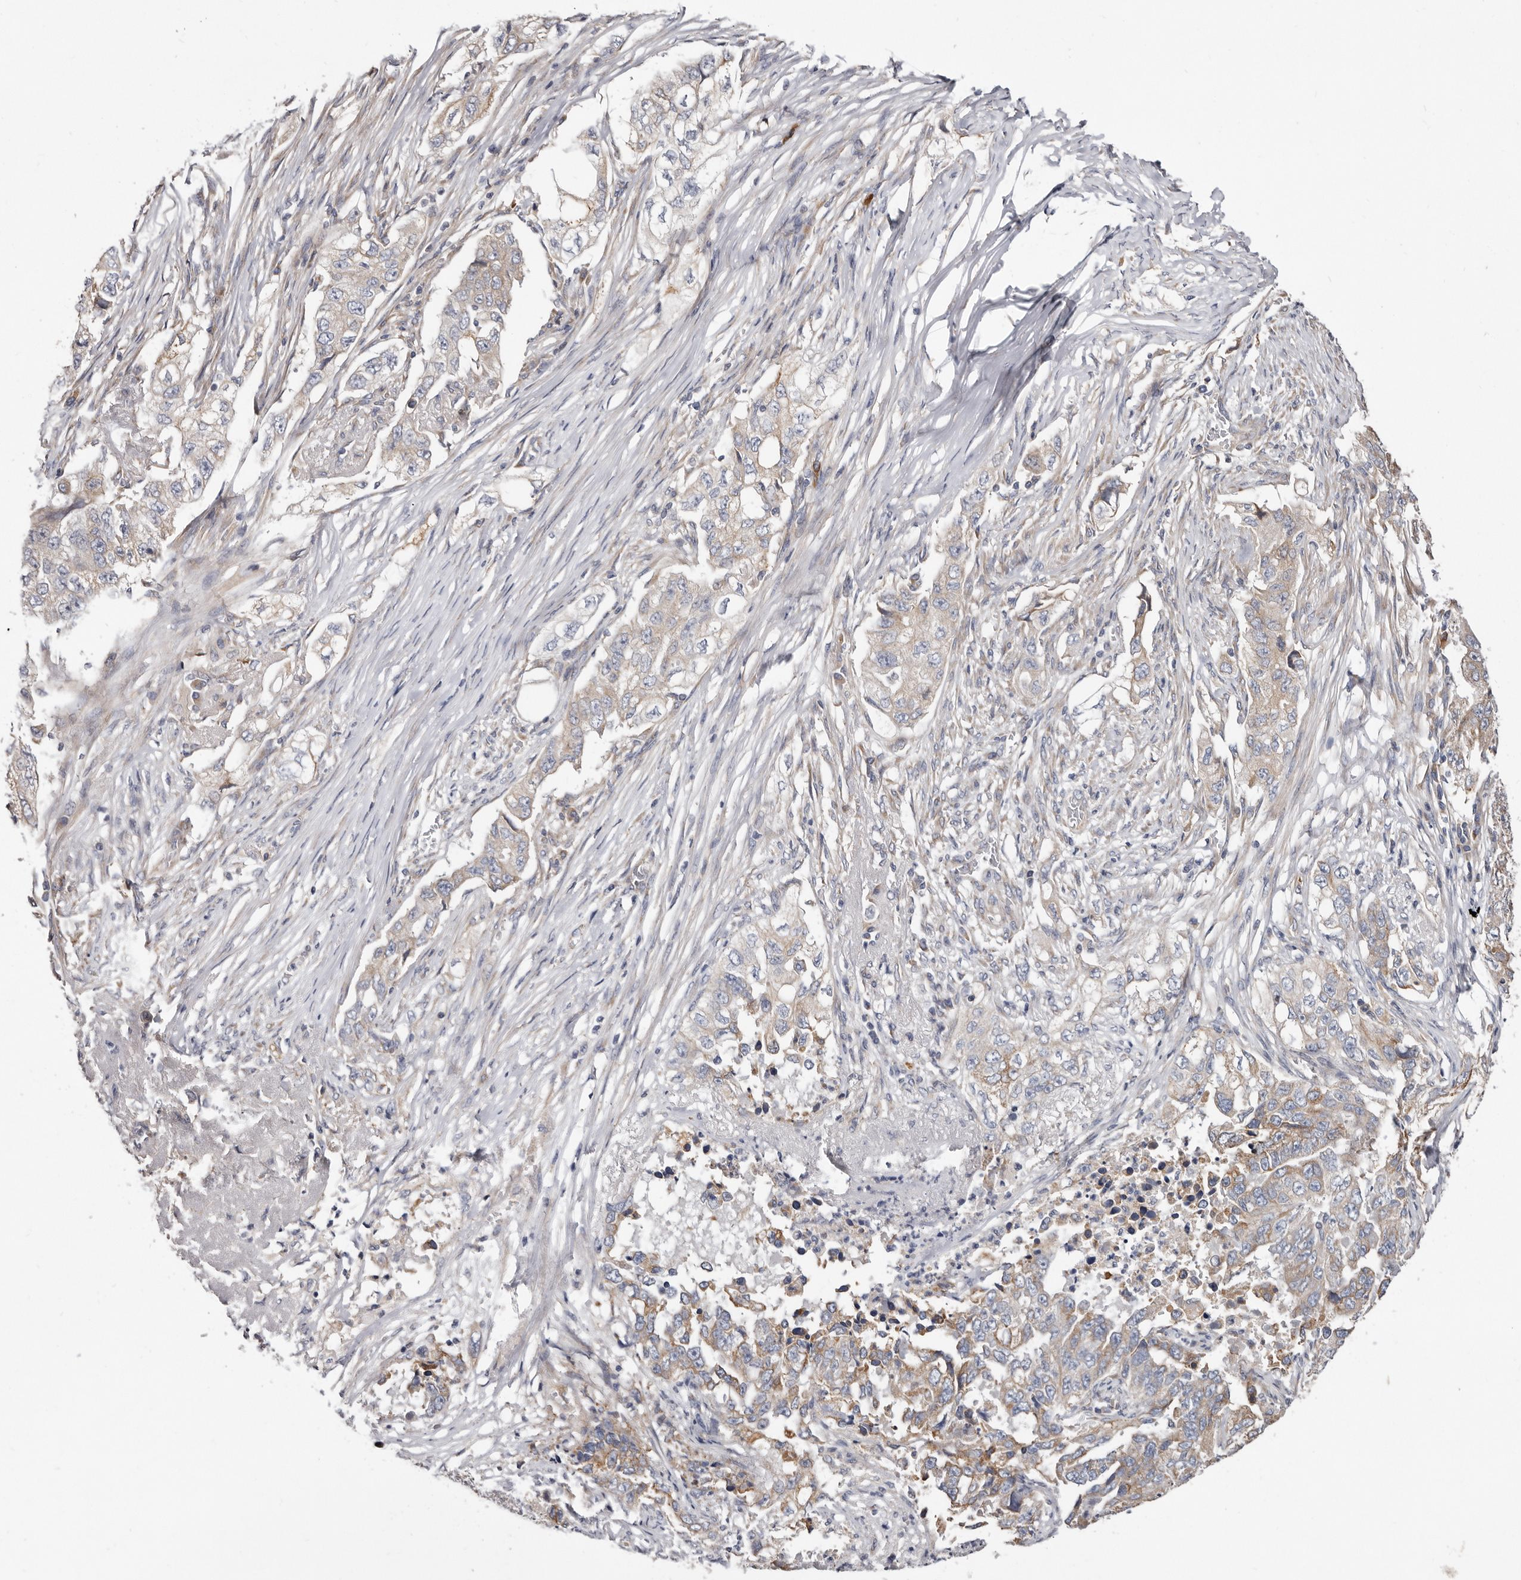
{"staining": {"intensity": "weak", "quantity": "25%-75%", "location": "cytoplasmic/membranous"}, "tissue": "lung cancer", "cell_type": "Tumor cells", "image_type": "cancer", "snomed": [{"axis": "morphology", "description": "Adenocarcinoma, NOS"}, {"axis": "topography", "description": "Lung"}], "caption": "A brown stain shows weak cytoplasmic/membranous expression of a protein in human lung adenocarcinoma tumor cells.", "gene": "ASIC5", "patient": {"sex": "female", "age": 51}}